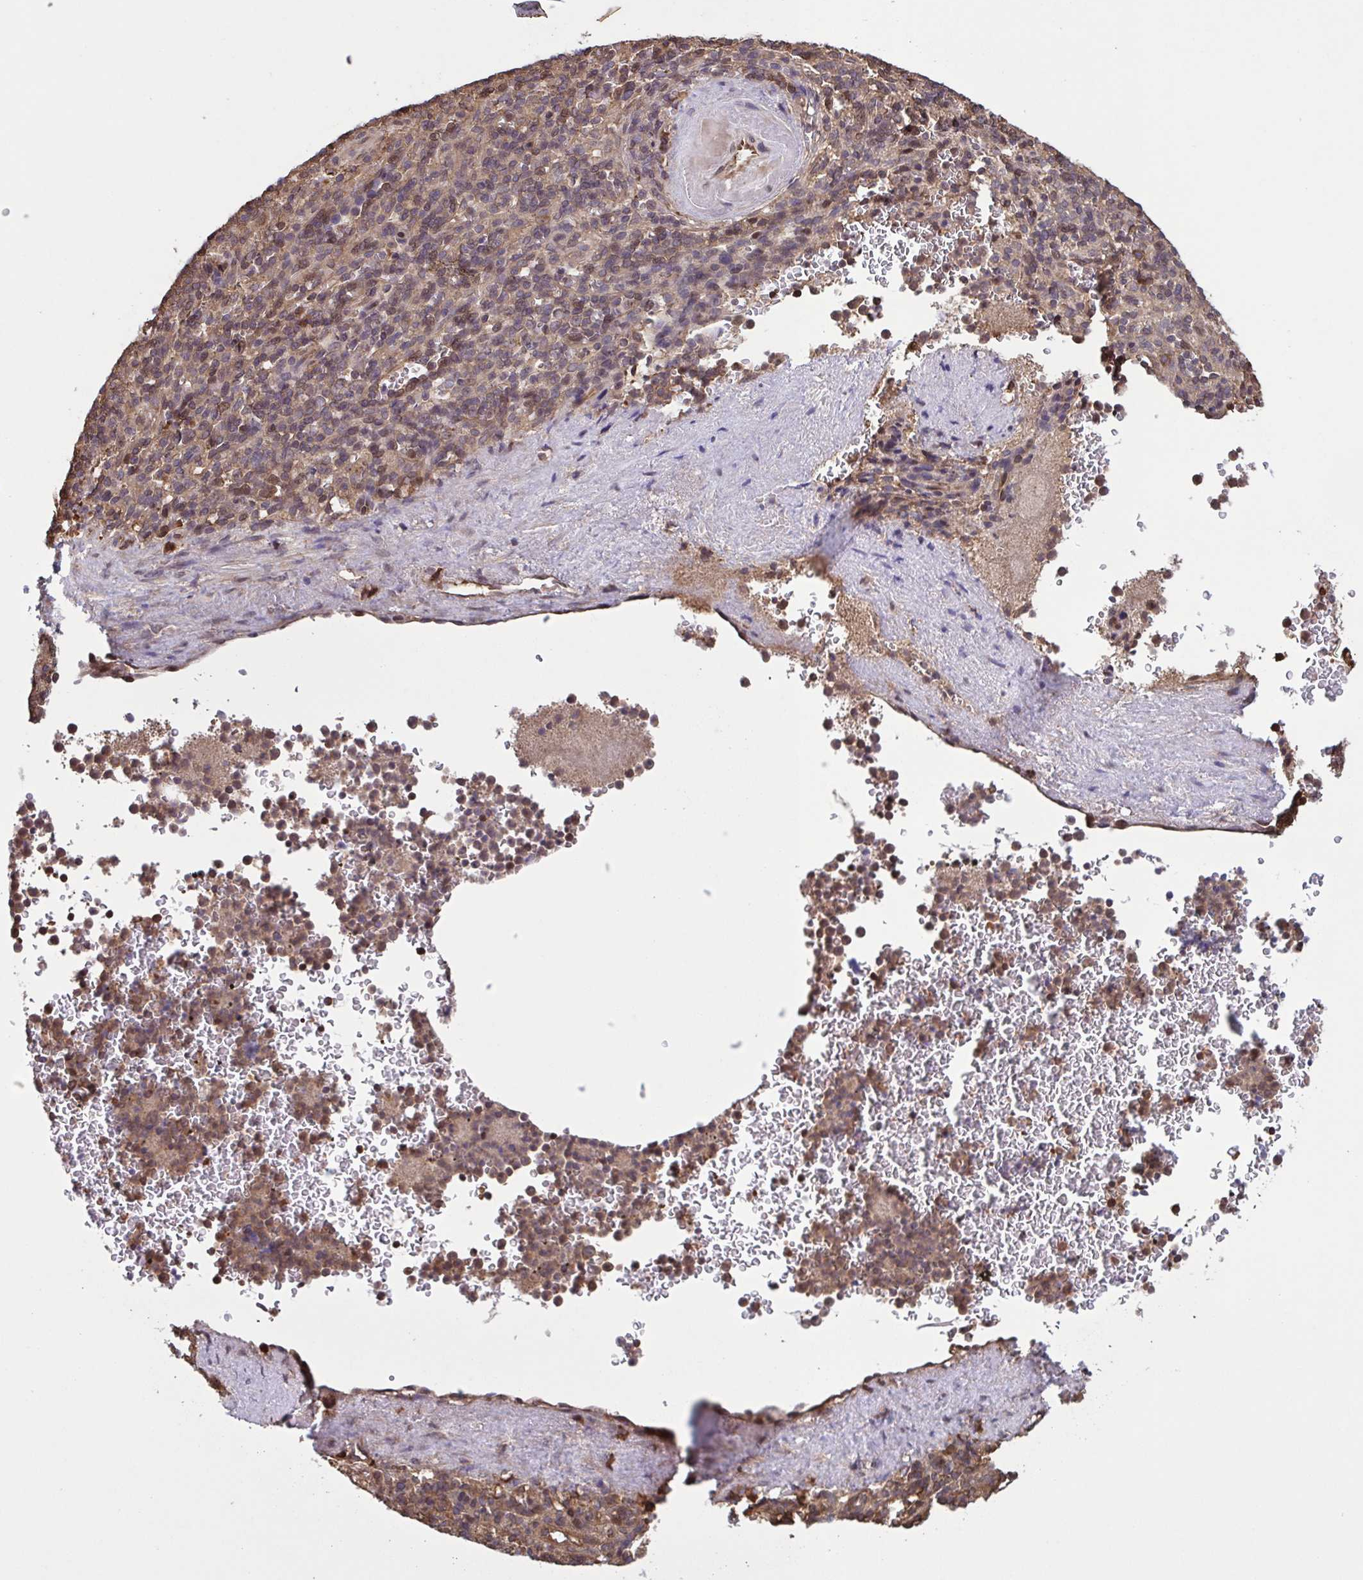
{"staining": {"intensity": "weak", "quantity": "25%-75%", "location": "cytoplasmic/membranous"}, "tissue": "spleen", "cell_type": "Cells in red pulp", "image_type": "normal", "snomed": [{"axis": "morphology", "description": "Normal tissue, NOS"}, {"axis": "topography", "description": "Spleen"}], "caption": "Protein expression analysis of benign human spleen reveals weak cytoplasmic/membranous expression in approximately 25%-75% of cells in red pulp.", "gene": "SEC63", "patient": {"sex": "female", "age": 74}}